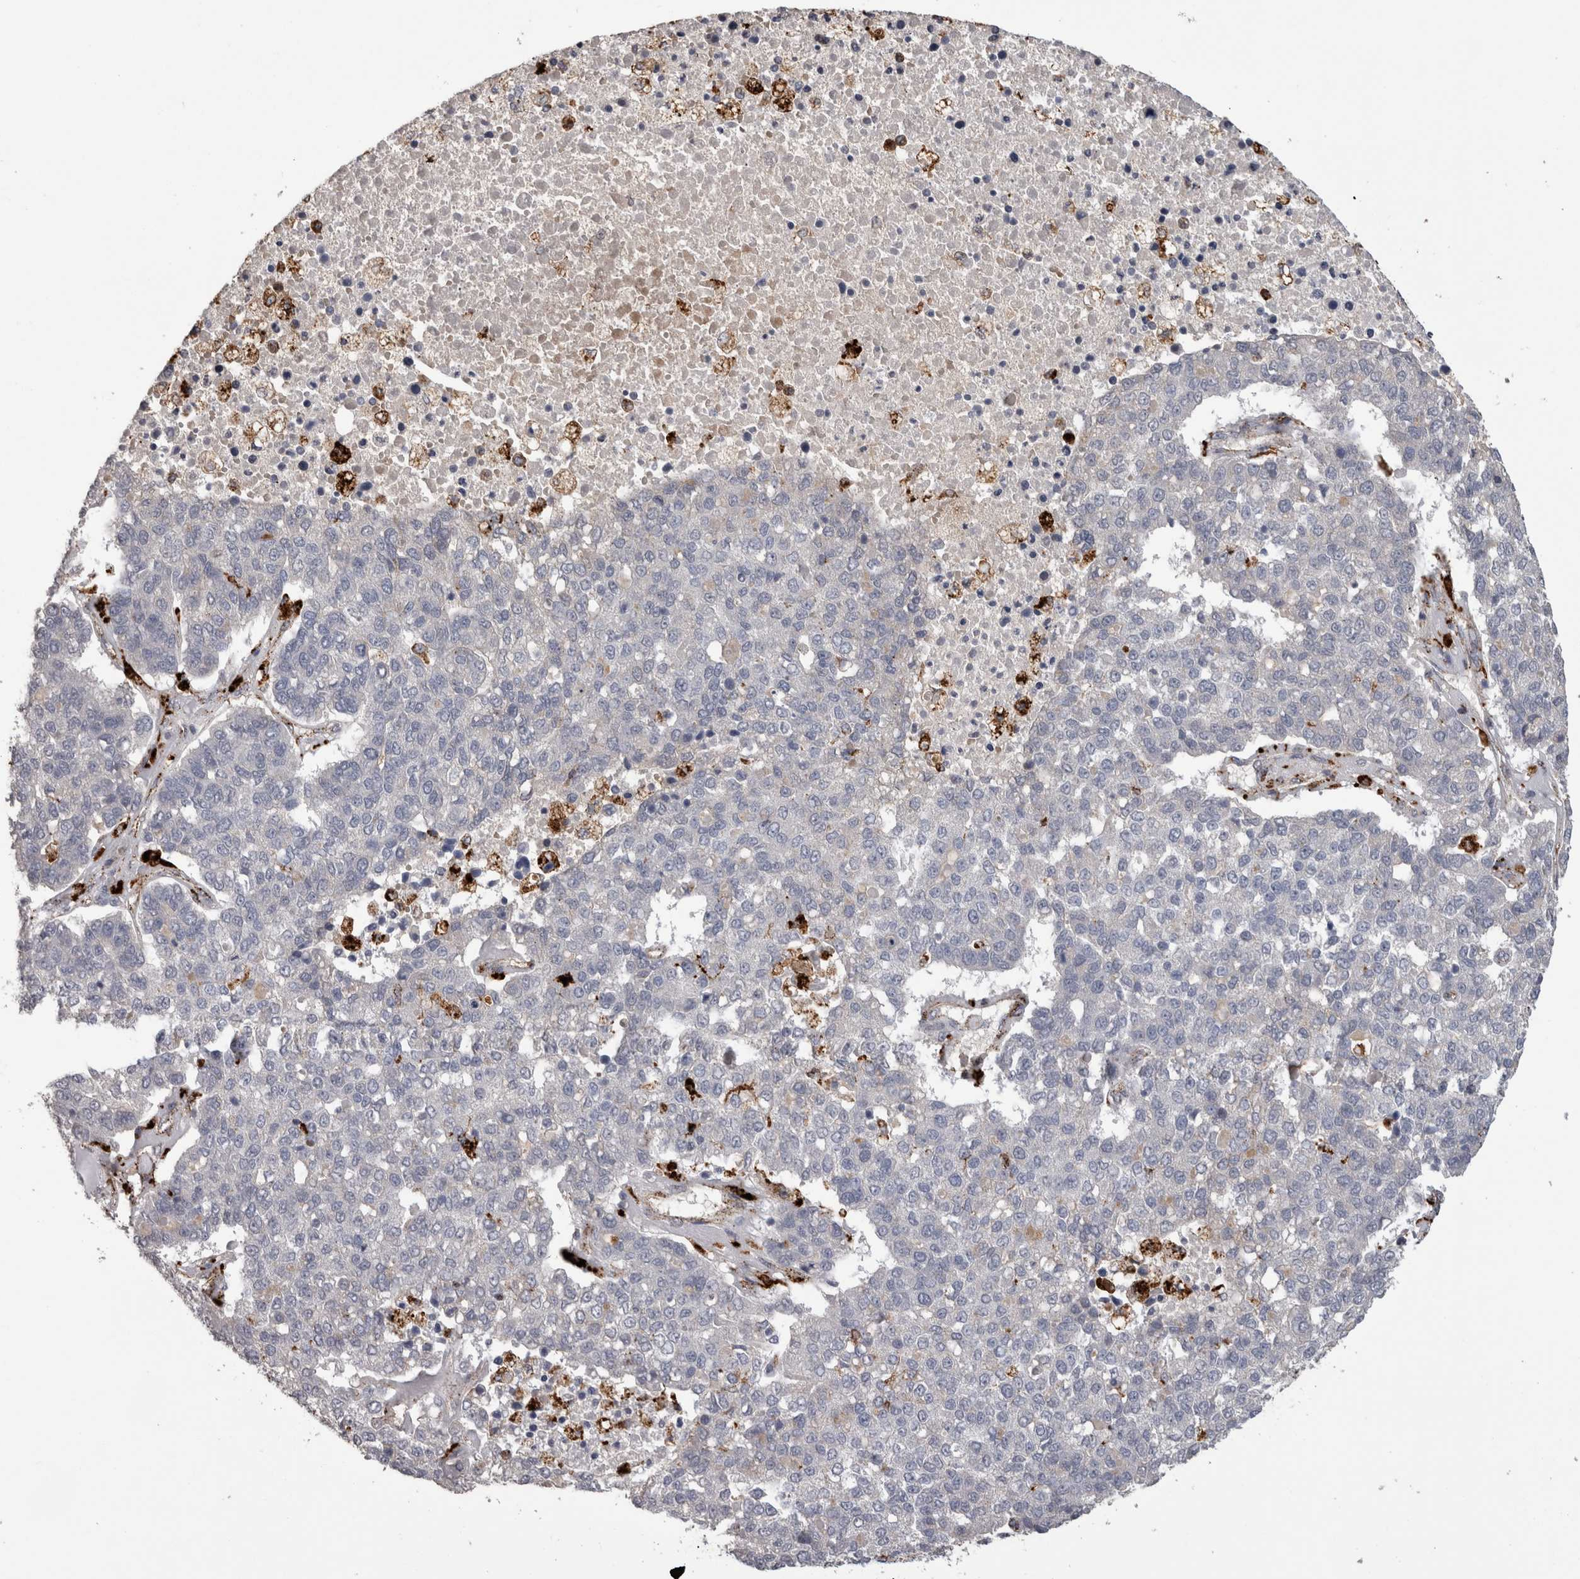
{"staining": {"intensity": "negative", "quantity": "none", "location": "none"}, "tissue": "pancreatic cancer", "cell_type": "Tumor cells", "image_type": "cancer", "snomed": [{"axis": "morphology", "description": "Adenocarcinoma, NOS"}, {"axis": "topography", "description": "Pancreas"}], "caption": "DAB immunohistochemical staining of human pancreatic cancer demonstrates no significant expression in tumor cells.", "gene": "CTSZ", "patient": {"sex": "female", "age": 61}}